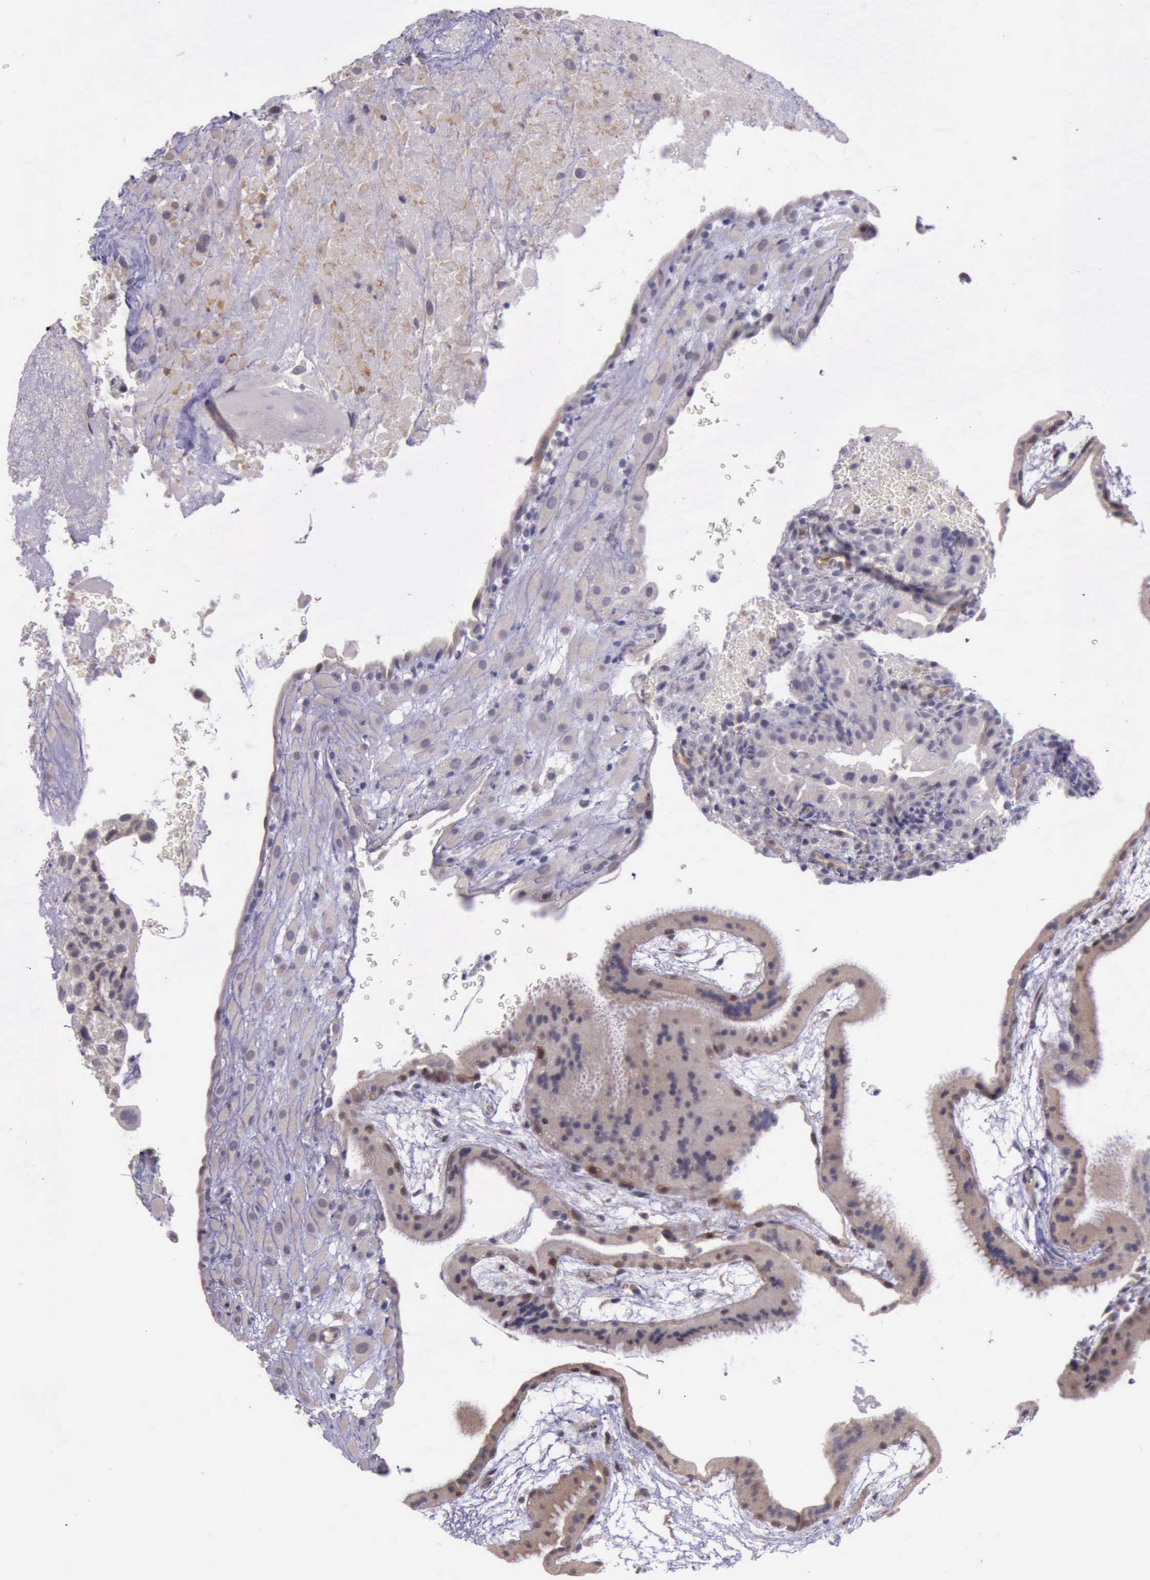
{"staining": {"intensity": "weak", "quantity": "25%-75%", "location": "cytoplasmic/membranous"}, "tissue": "placenta", "cell_type": "Decidual cells", "image_type": "normal", "snomed": [{"axis": "morphology", "description": "Normal tissue, NOS"}, {"axis": "topography", "description": "Placenta"}], "caption": "Protein staining displays weak cytoplasmic/membranous expression in about 25%-75% of decidual cells in benign placenta.", "gene": "PLEK2", "patient": {"sex": "female", "age": 19}}